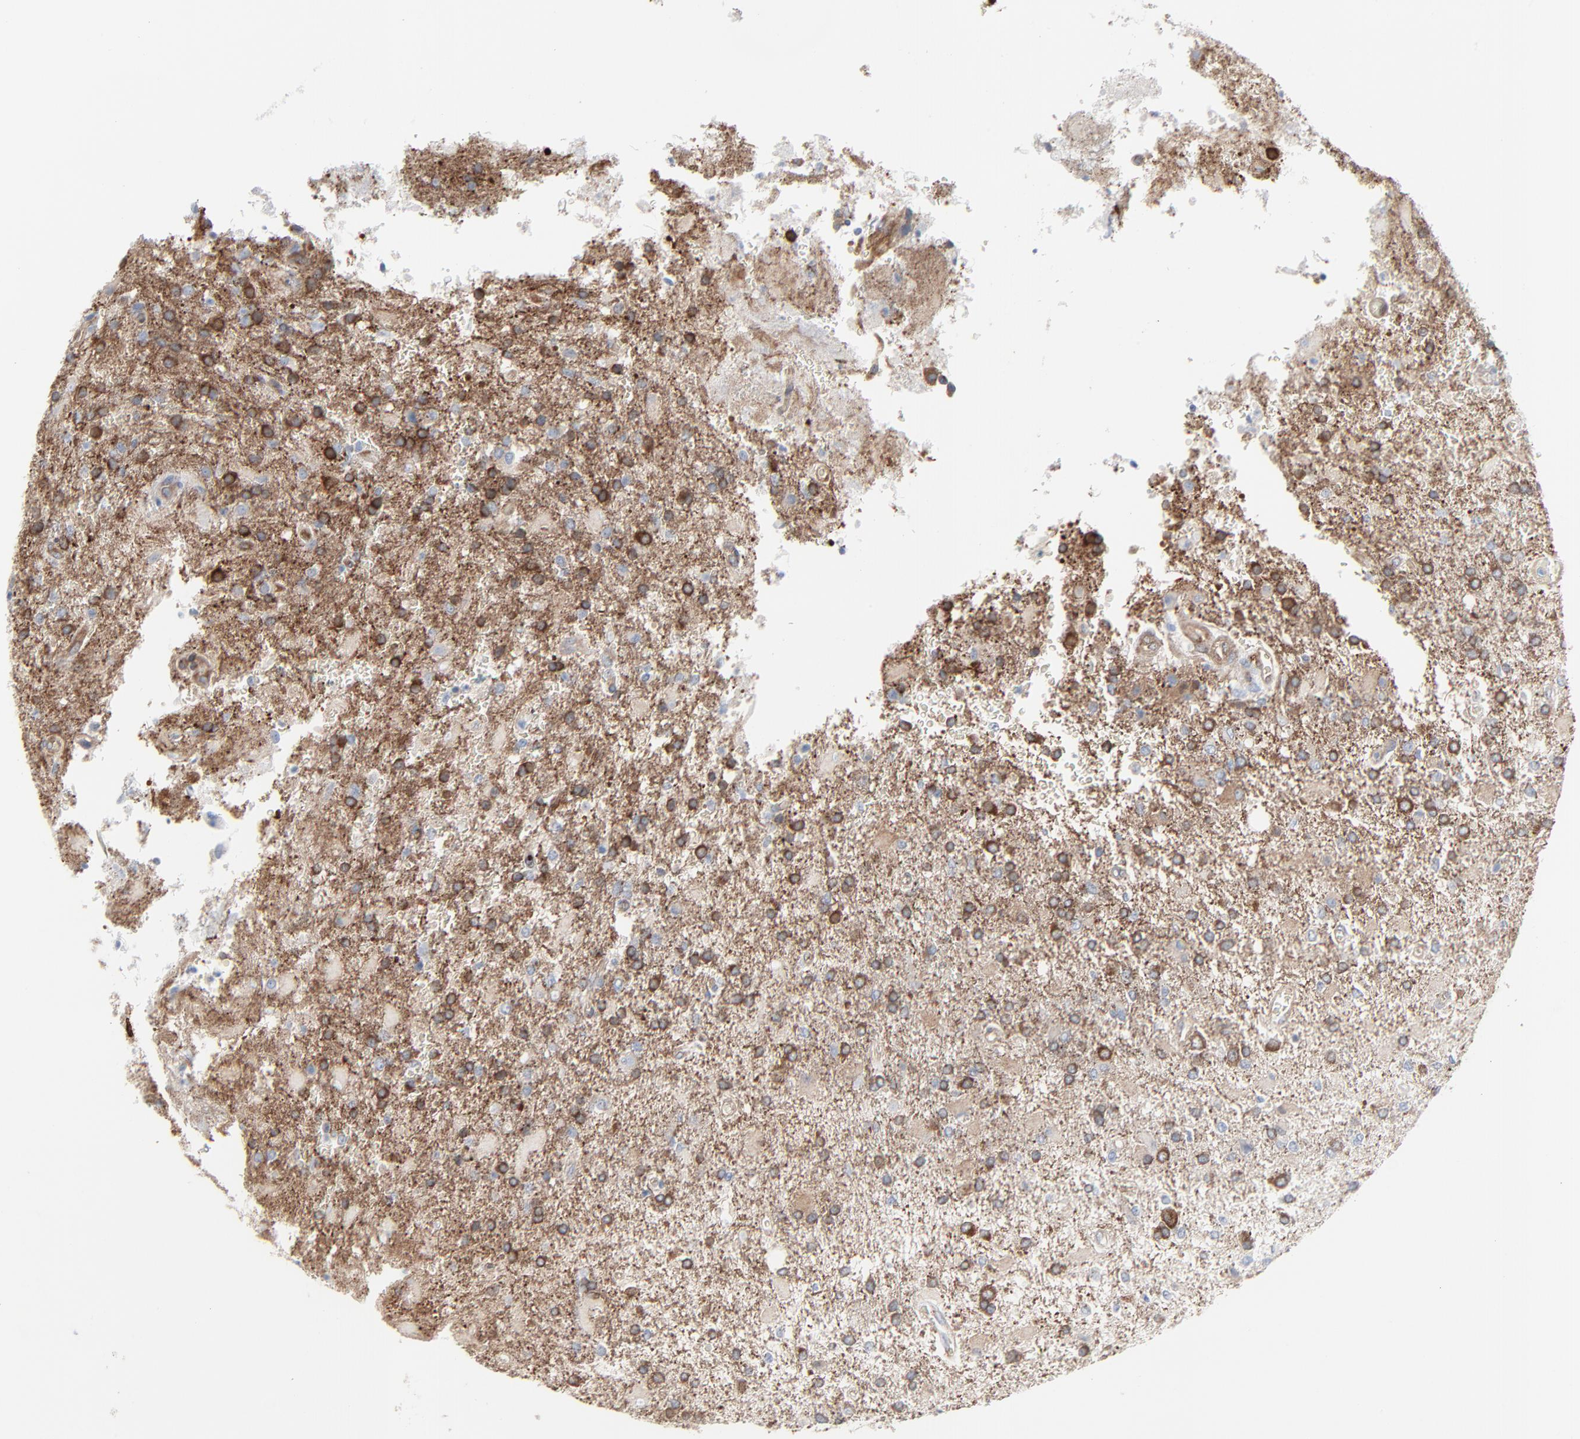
{"staining": {"intensity": "strong", "quantity": "25%-75%", "location": "cytoplasmic/membranous"}, "tissue": "glioma", "cell_type": "Tumor cells", "image_type": "cancer", "snomed": [{"axis": "morphology", "description": "Glioma, malignant, High grade"}, {"axis": "topography", "description": "Cerebral cortex"}], "caption": "Strong cytoplasmic/membranous staining is present in approximately 25%-75% of tumor cells in glioma.", "gene": "OPTN", "patient": {"sex": "male", "age": 79}}